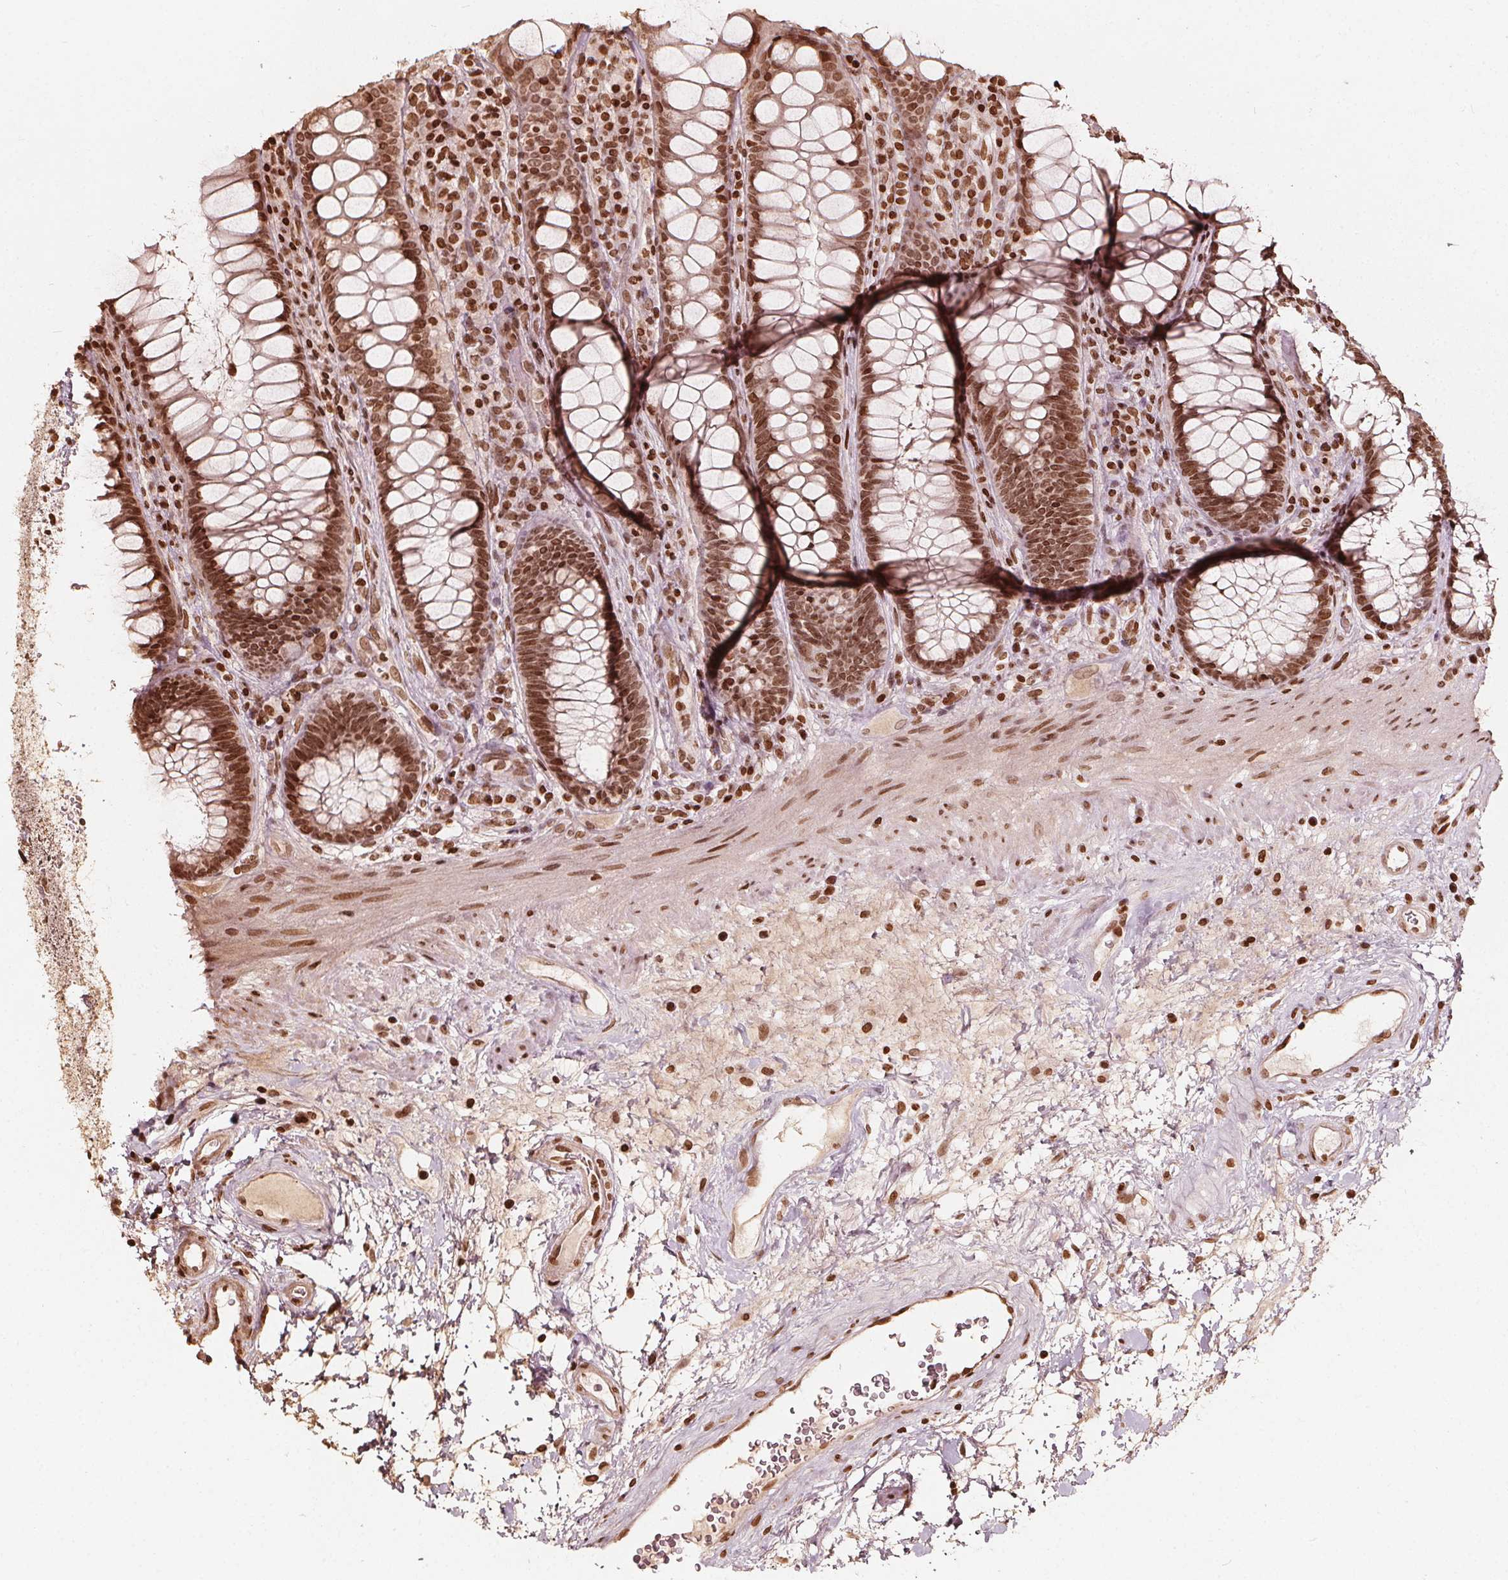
{"staining": {"intensity": "moderate", "quantity": ">75%", "location": "nuclear"}, "tissue": "rectum", "cell_type": "Glandular cells", "image_type": "normal", "snomed": [{"axis": "morphology", "description": "Normal tissue, NOS"}, {"axis": "topography", "description": "Rectum"}], "caption": "Immunohistochemistry (IHC) of benign rectum displays medium levels of moderate nuclear staining in approximately >75% of glandular cells.", "gene": "H3C14", "patient": {"sex": "male", "age": 72}}